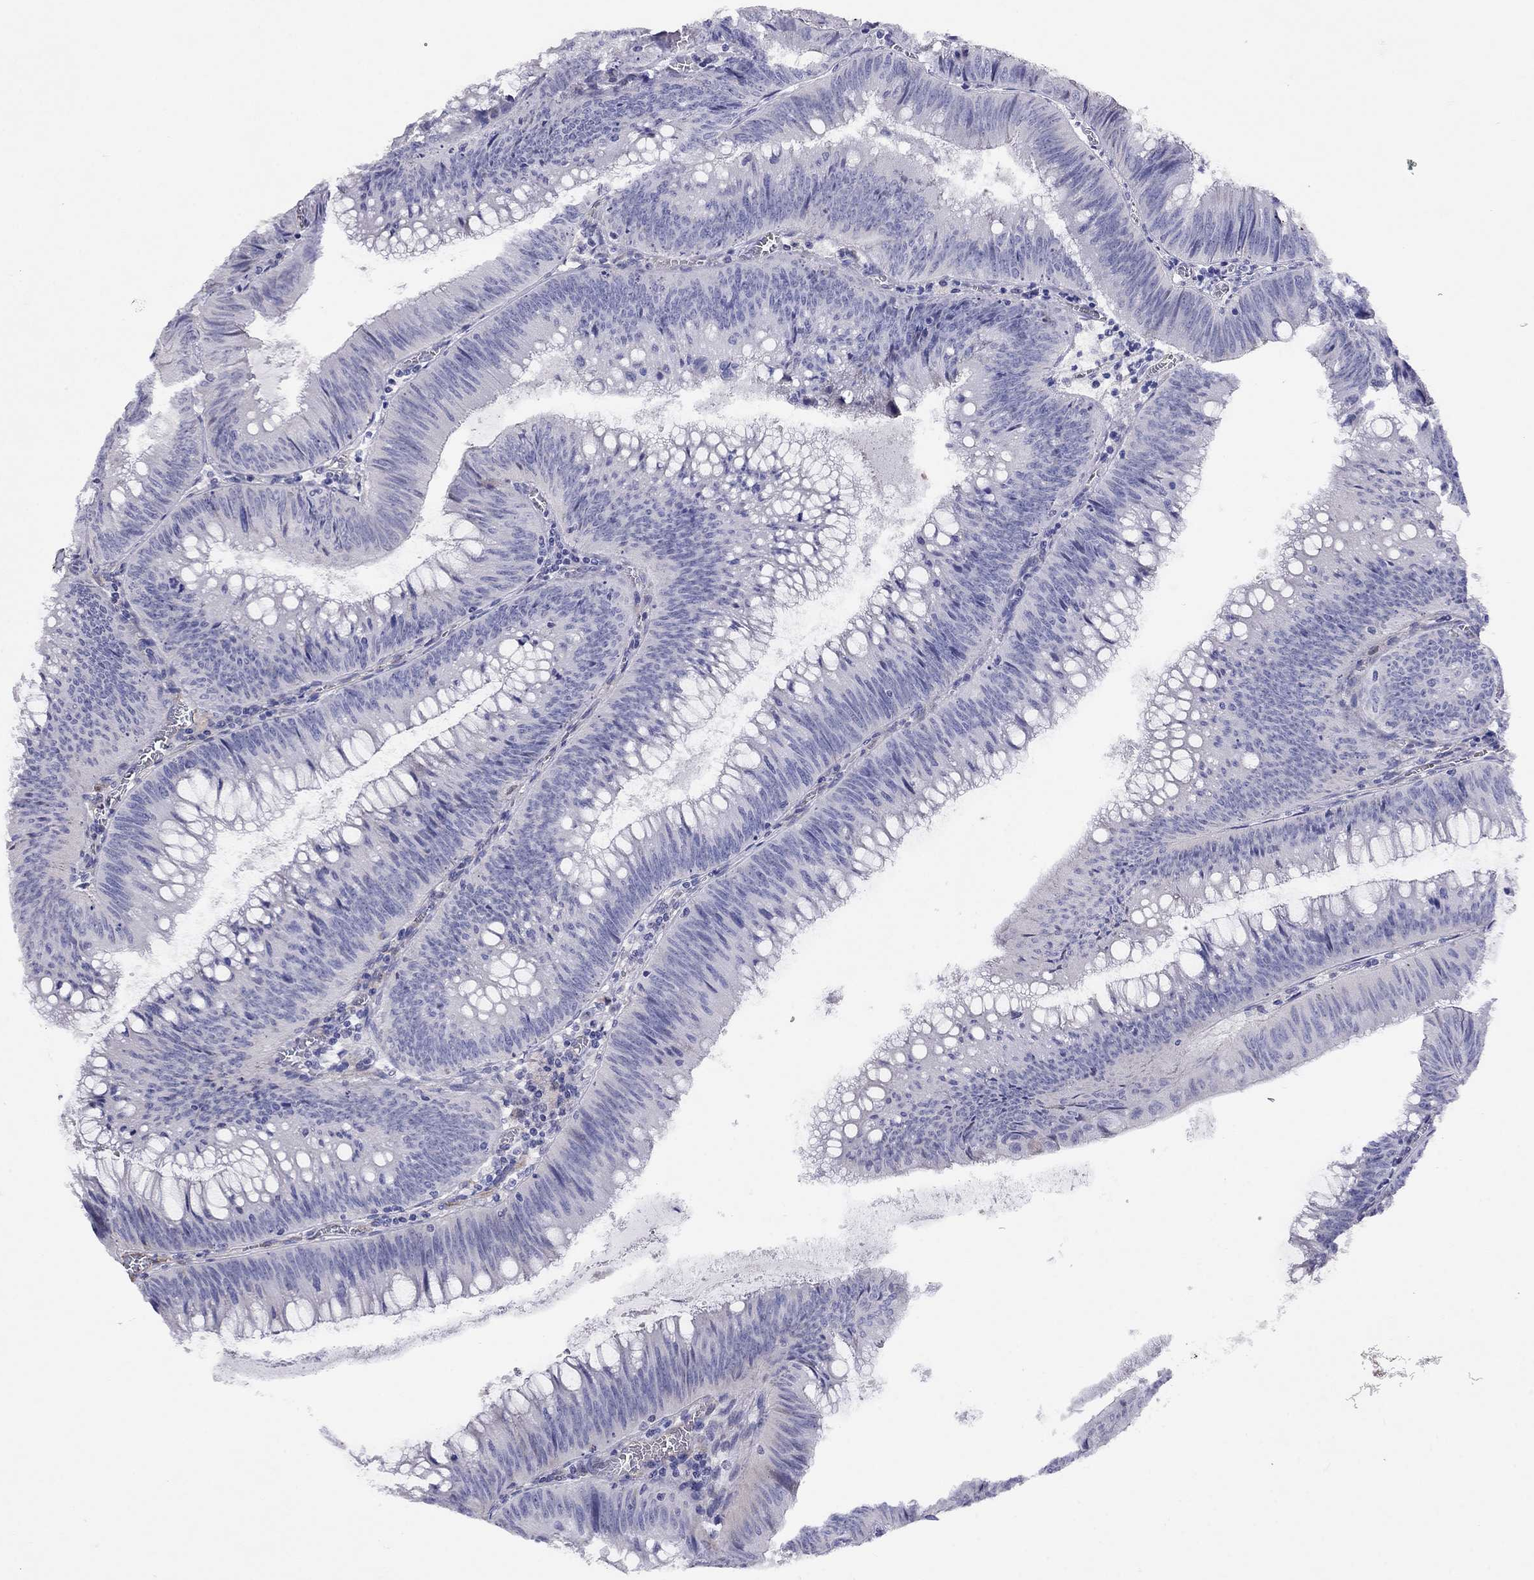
{"staining": {"intensity": "negative", "quantity": "none", "location": "none"}, "tissue": "colorectal cancer", "cell_type": "Tumor cells", "image_type": "cancer", "snomed": [{"axis": "morphology", "description": "Adenocarcinoma, NOS"}, {"axis": "topography", "description": "Rectum"}], "caption": "IHC photomicrograph of neoplastic tissue: human adenocarcinoma (colorectal) stained with DAB demonstrates no significant protein positivity in tumor cells.", "gene": "SPINT4", "patient": {"sex": "female", "age": 72}}